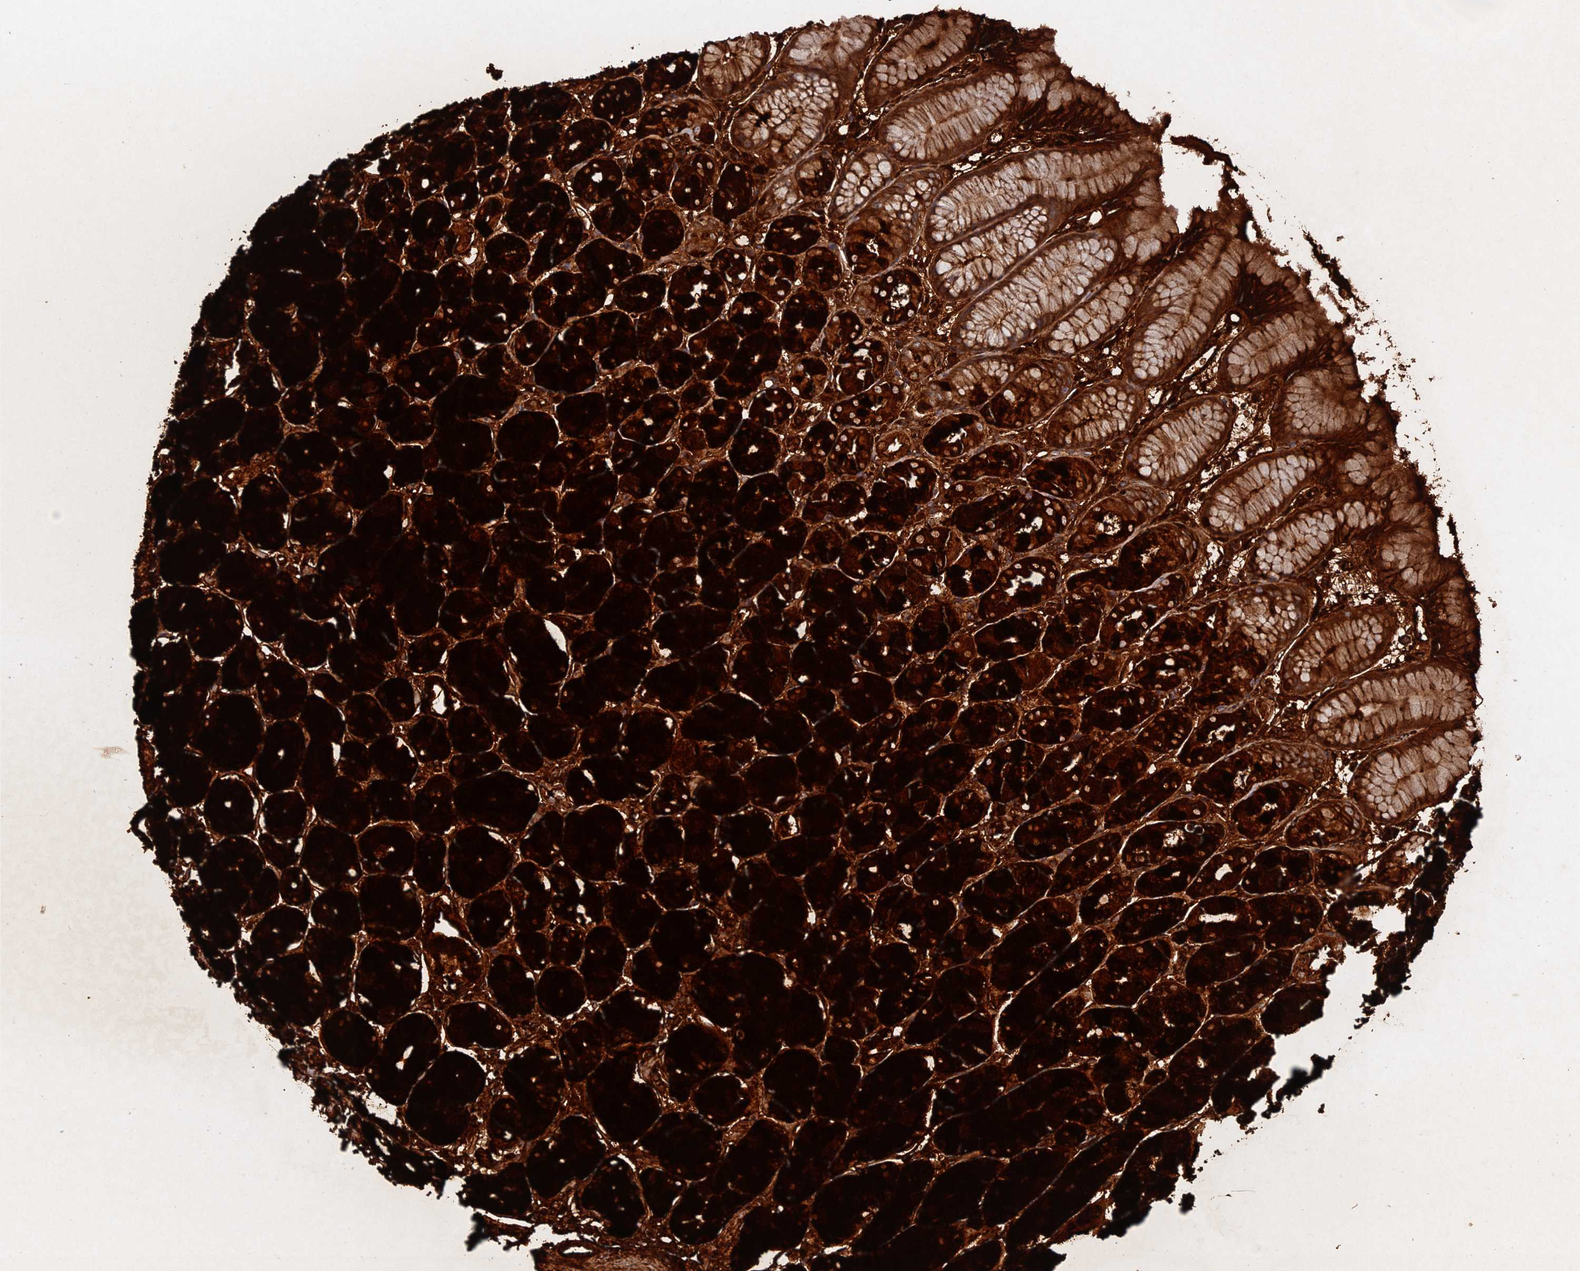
{"staining": {"intensity": "strong", "quantity": ">75%", "location": "cytoplasmic/membranous"}, "tissue": "stomach", "cell_type": "Glandular cells", "image_type": "normal", "snomed": [{"axis": "morphology", "description": "Normal tissue, NOS"}, {"axis": "topography", "description": "Stomach, upper"}], "caption": "Protein staining reveals strong cytoplasmic/membranous positivity in about >75% of glandular cells in benign stomach.", "gene": "VPS37C", "patient": {"sex": "male", "age": 47}}